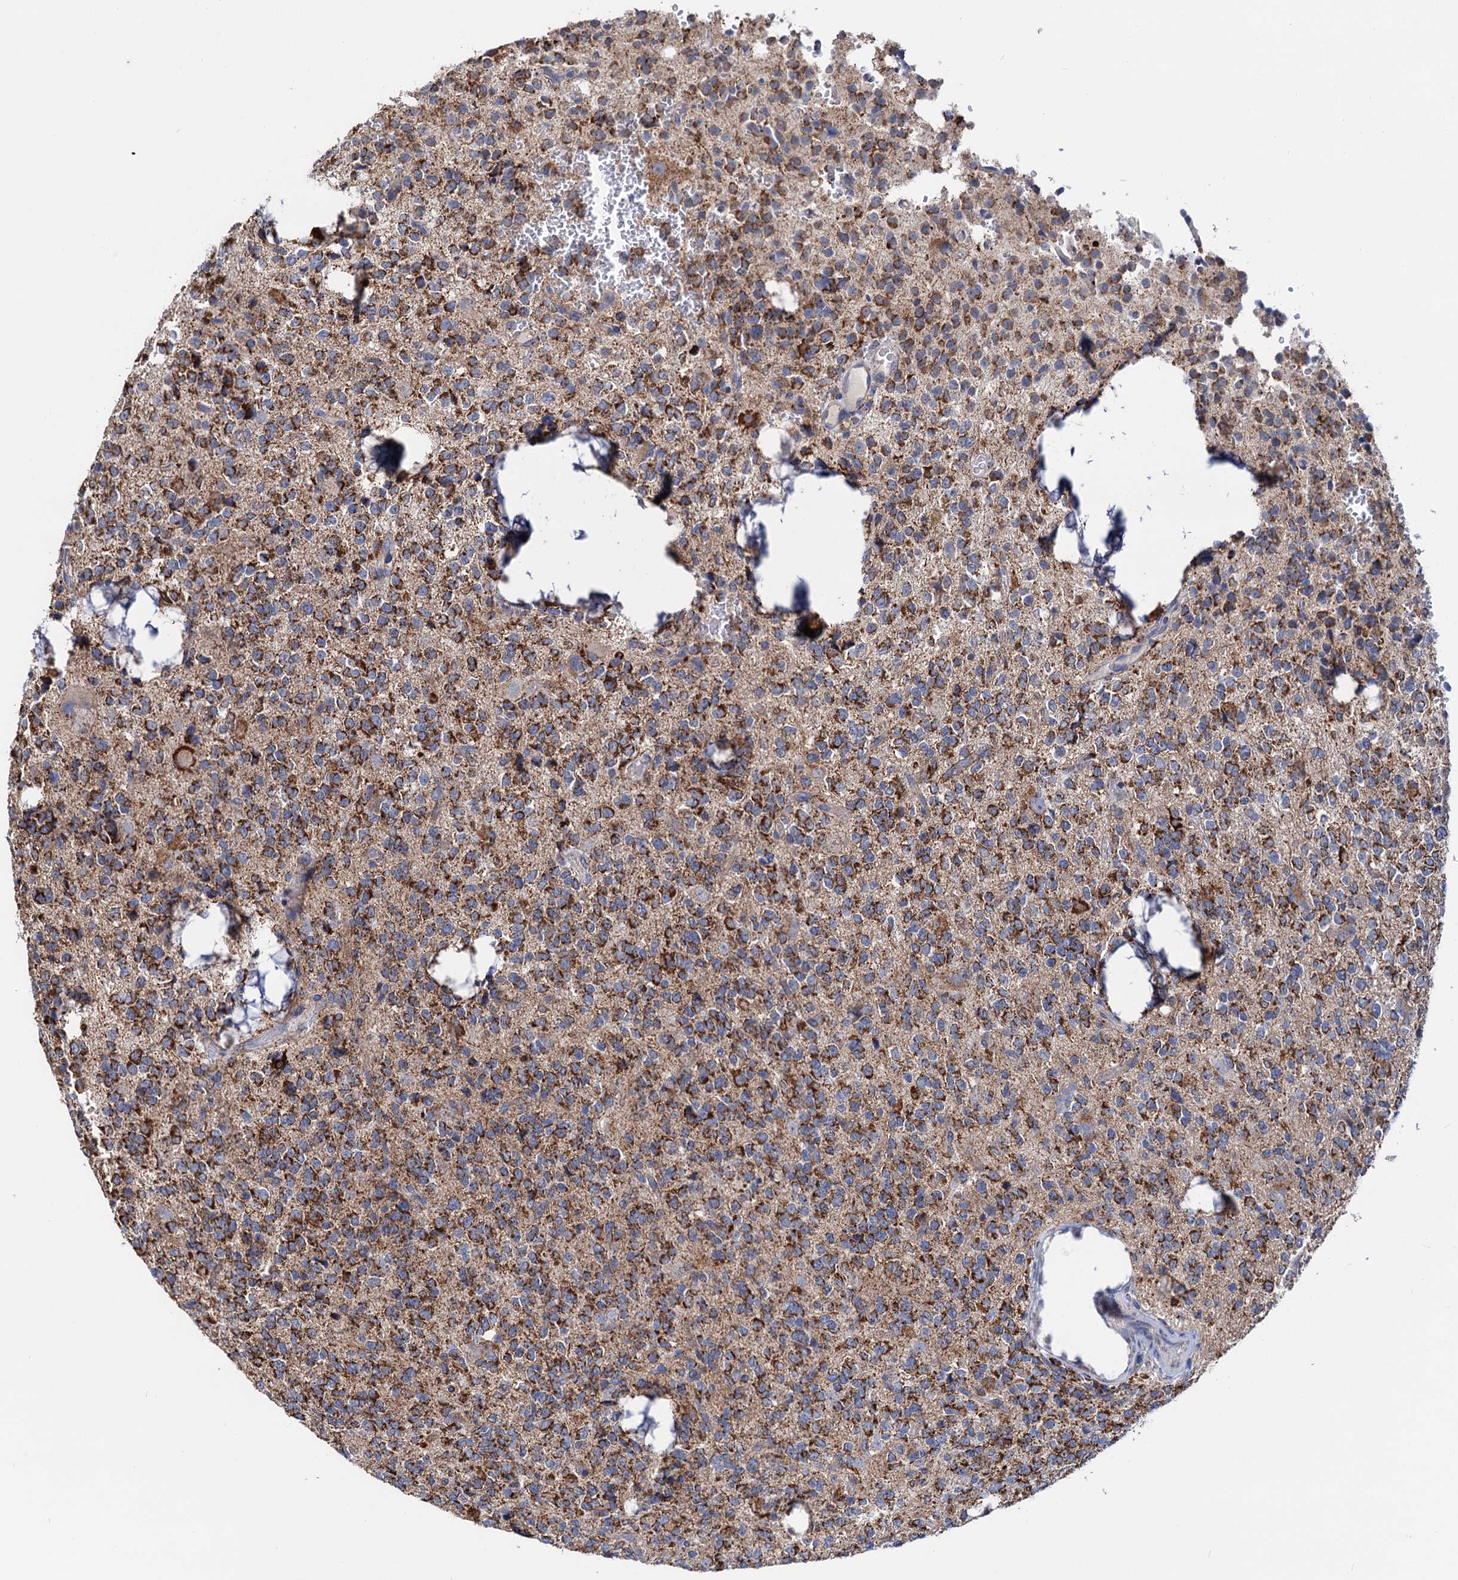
{"staining": {"intensity": "moderate", "quantity": ">75%", "location": "cytoplasmic/membranous"}, "tissue": "glioma", "cell_type": "Tumor cells", "image_type": "cancer", "snomed": [{"axis": "morphology", "description": "Glioma, malignant, High grade"}, {"axis": "topography", "description": "Brain"}], "caption": "Tumor cells show medium levels of moderate cytoplasmic/membranous expression in about >75% of cells in glioma. Immunohistochemistry stains the protein in brown and the nuclei are stained blue.", "gene": "C2CD3", "patient": {"sex": "female", "age": 62}}